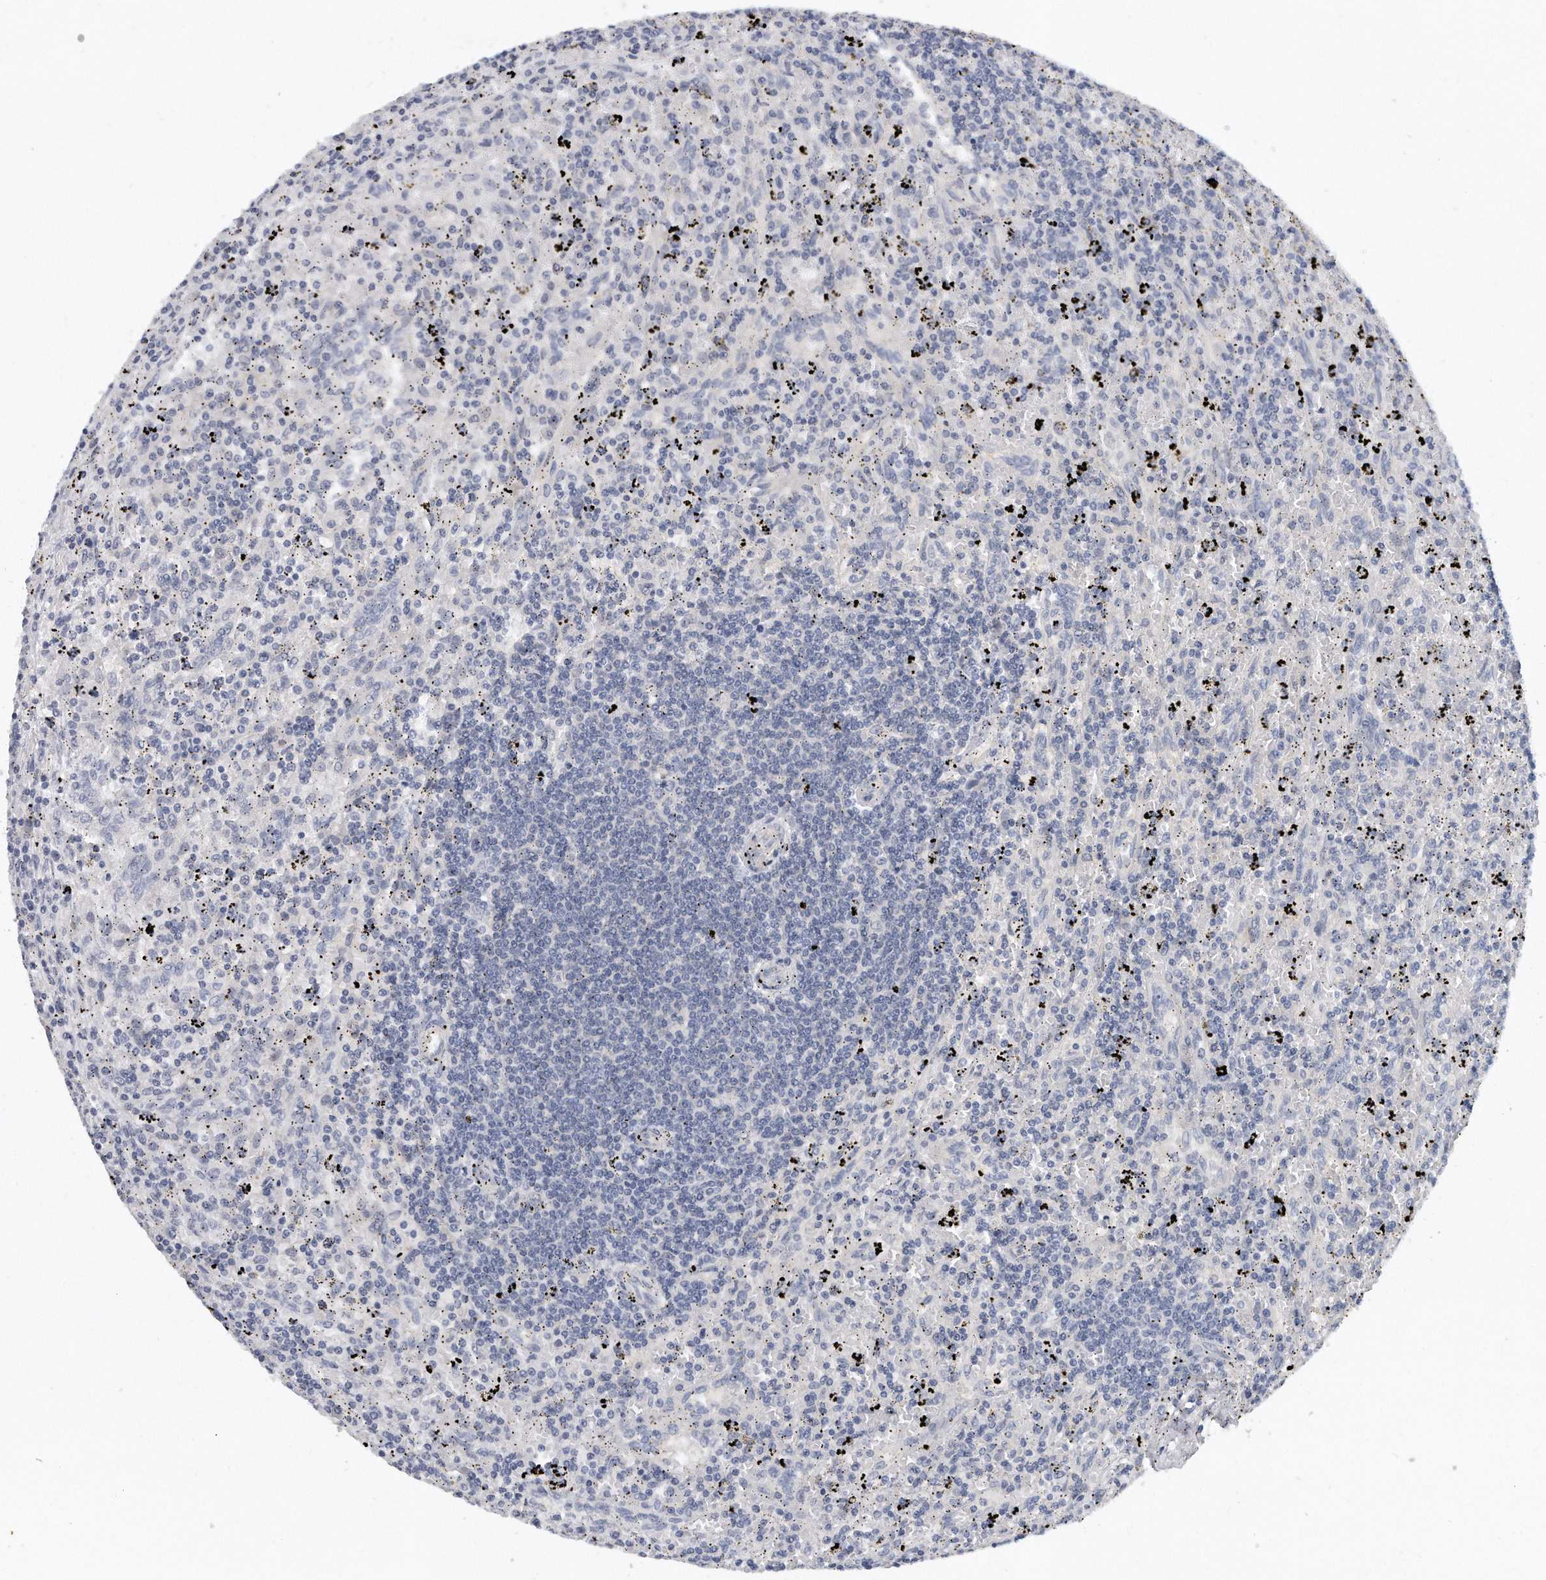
{"staining": {"intensity": "negative", "quantity": "none", "location": "none"}, "tissue": "lymphoma", "cell_type": "Tumor cells", "image_type": "cancer", "snomed": [{"axis": "morphology", "description": "Malignant lymphoma, non-Hodgkin's type, Low grade"}, {"axis": "topography", "description": "Spleen"}], "caption": "This is an immunohistochemistry histopathology image of human malignant lymphoma, non-Hodgkin's type (low-grade). There is no staining in tumor cells.", "gene": "KLHL7", "patient": {"sex": "male", "age": 76}}